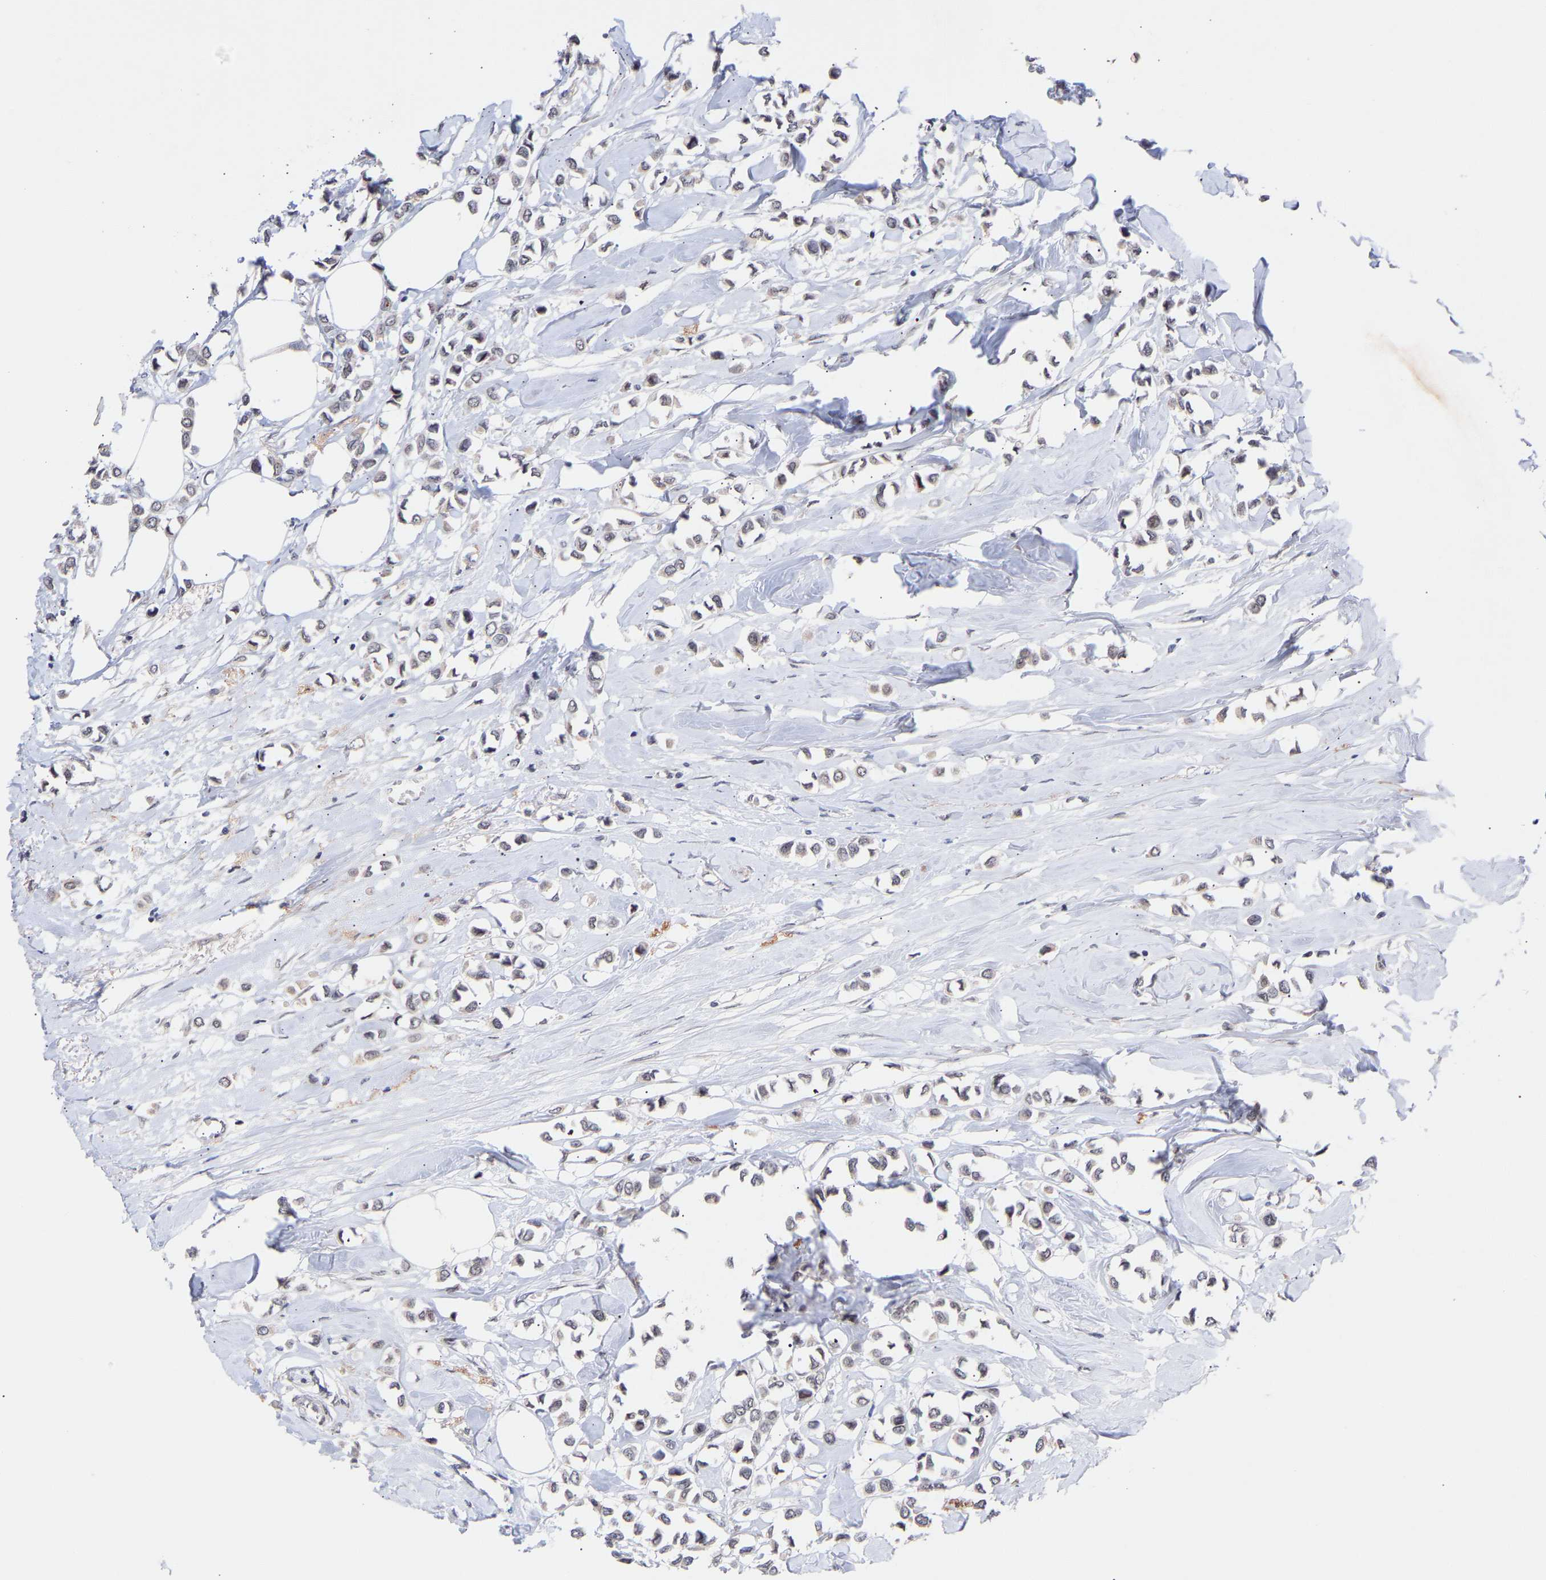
{"staining": {"intensity": "negative", "quantity": "none", "location": "none"}, "tissue": "breast cancer", "cell_type": "Tumor cells", "image_type": "cancer", "snomed": [{"axis": "morphology", "description": "Lobular carcinoma"}, {"axis": "topography", "description": "Breast"}], "caption": "IHC histopathology image of human lobular carcinoma (breast) stained for a protein (brown), which exhibits no expression in tumor cells.", "gene": "RBM15", "patient": {"sex": "female", "age": 51}}